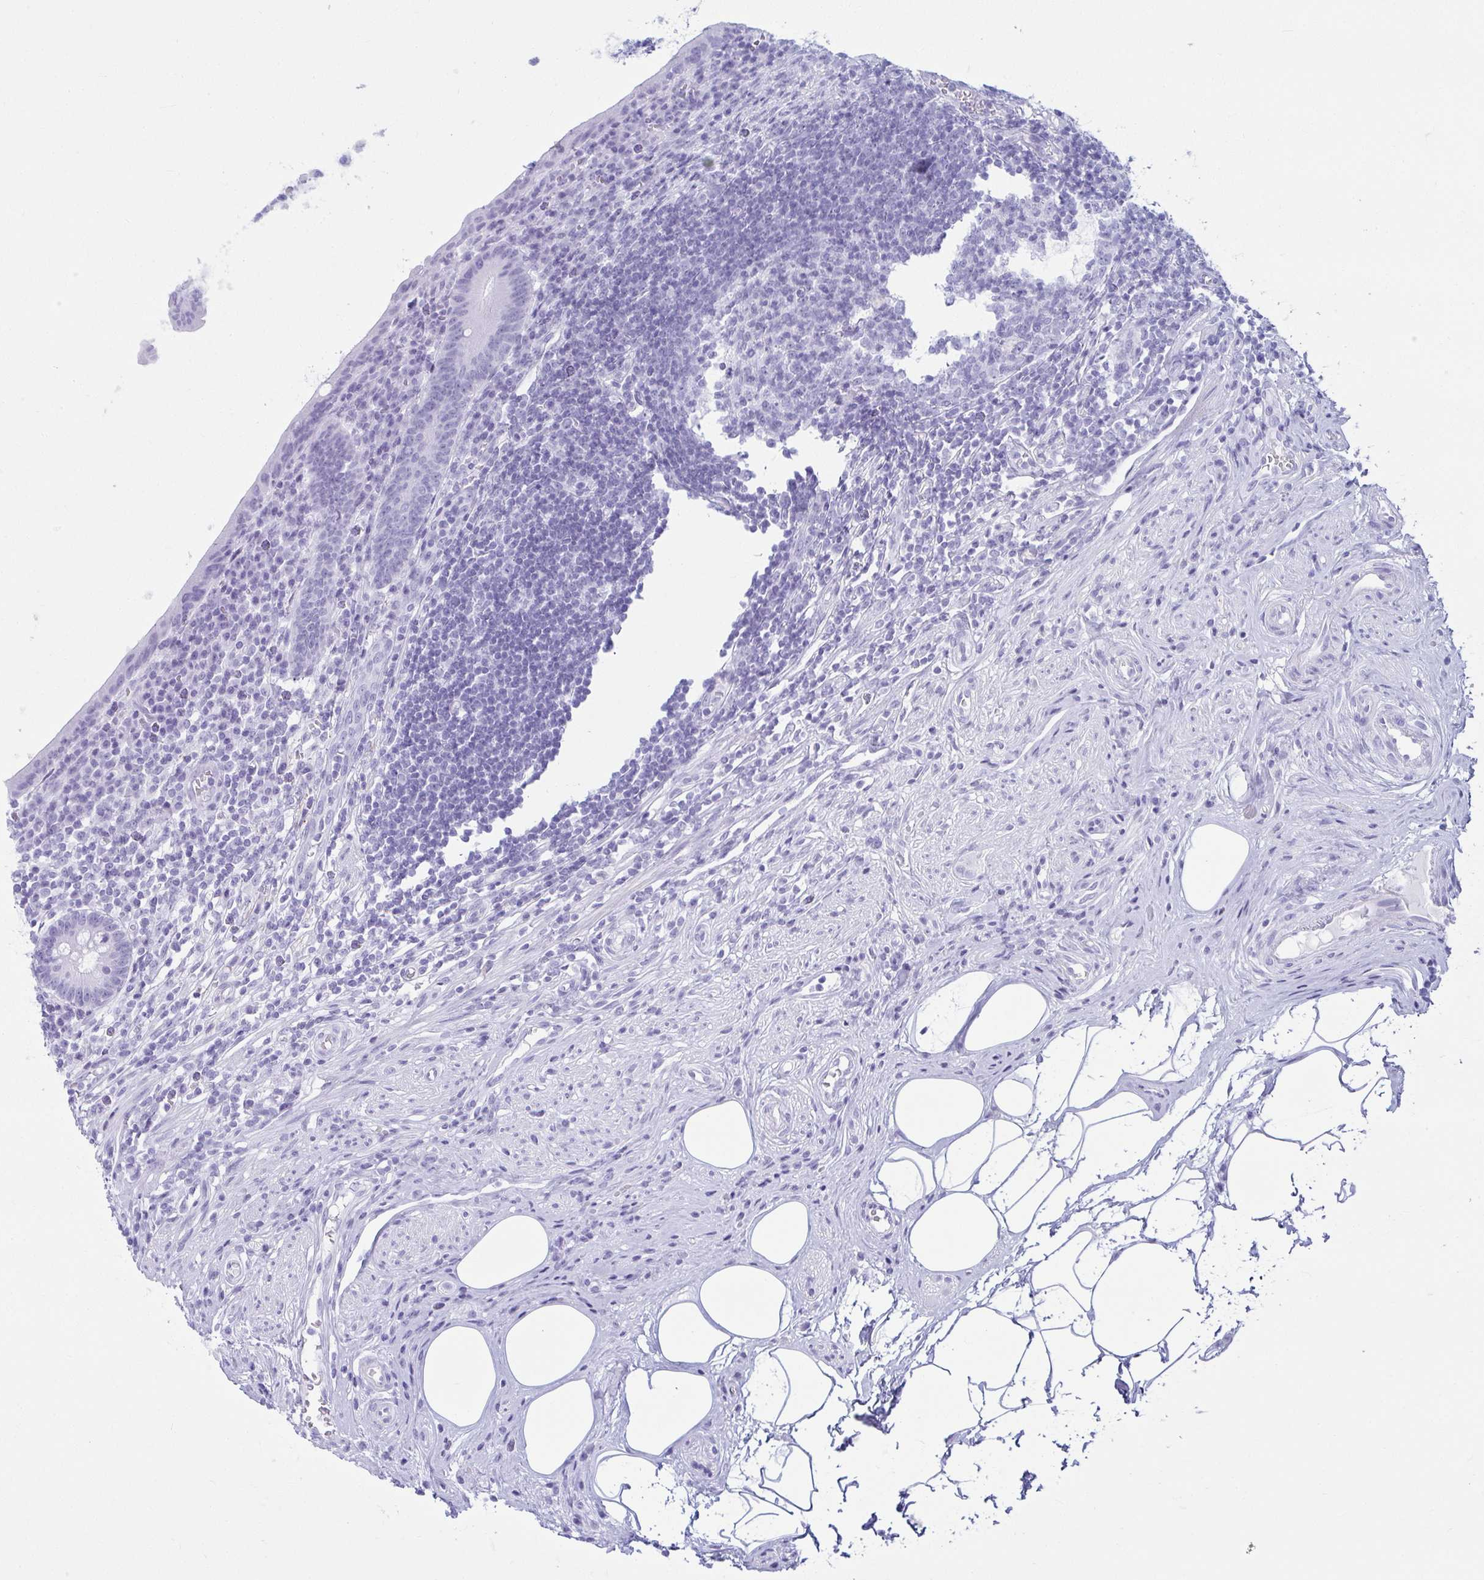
{"staining": {"intensity": "negative", "quantity": "none", "location": "none"}, "tissue": "appendix", "cell_type": "Glandular cells", "image_type": "normal", "snomed": [{"axis": "morphology", "description": "Normal tissue, NOS"}, {"axis": "topography", "description": "Appendix"}], "caption": "This is an immunohistochemistry image of normal human appendix. There is no staining in glandular cells.", "gene": "CLGN", "patient": {"sex": "female", "age": 56}}